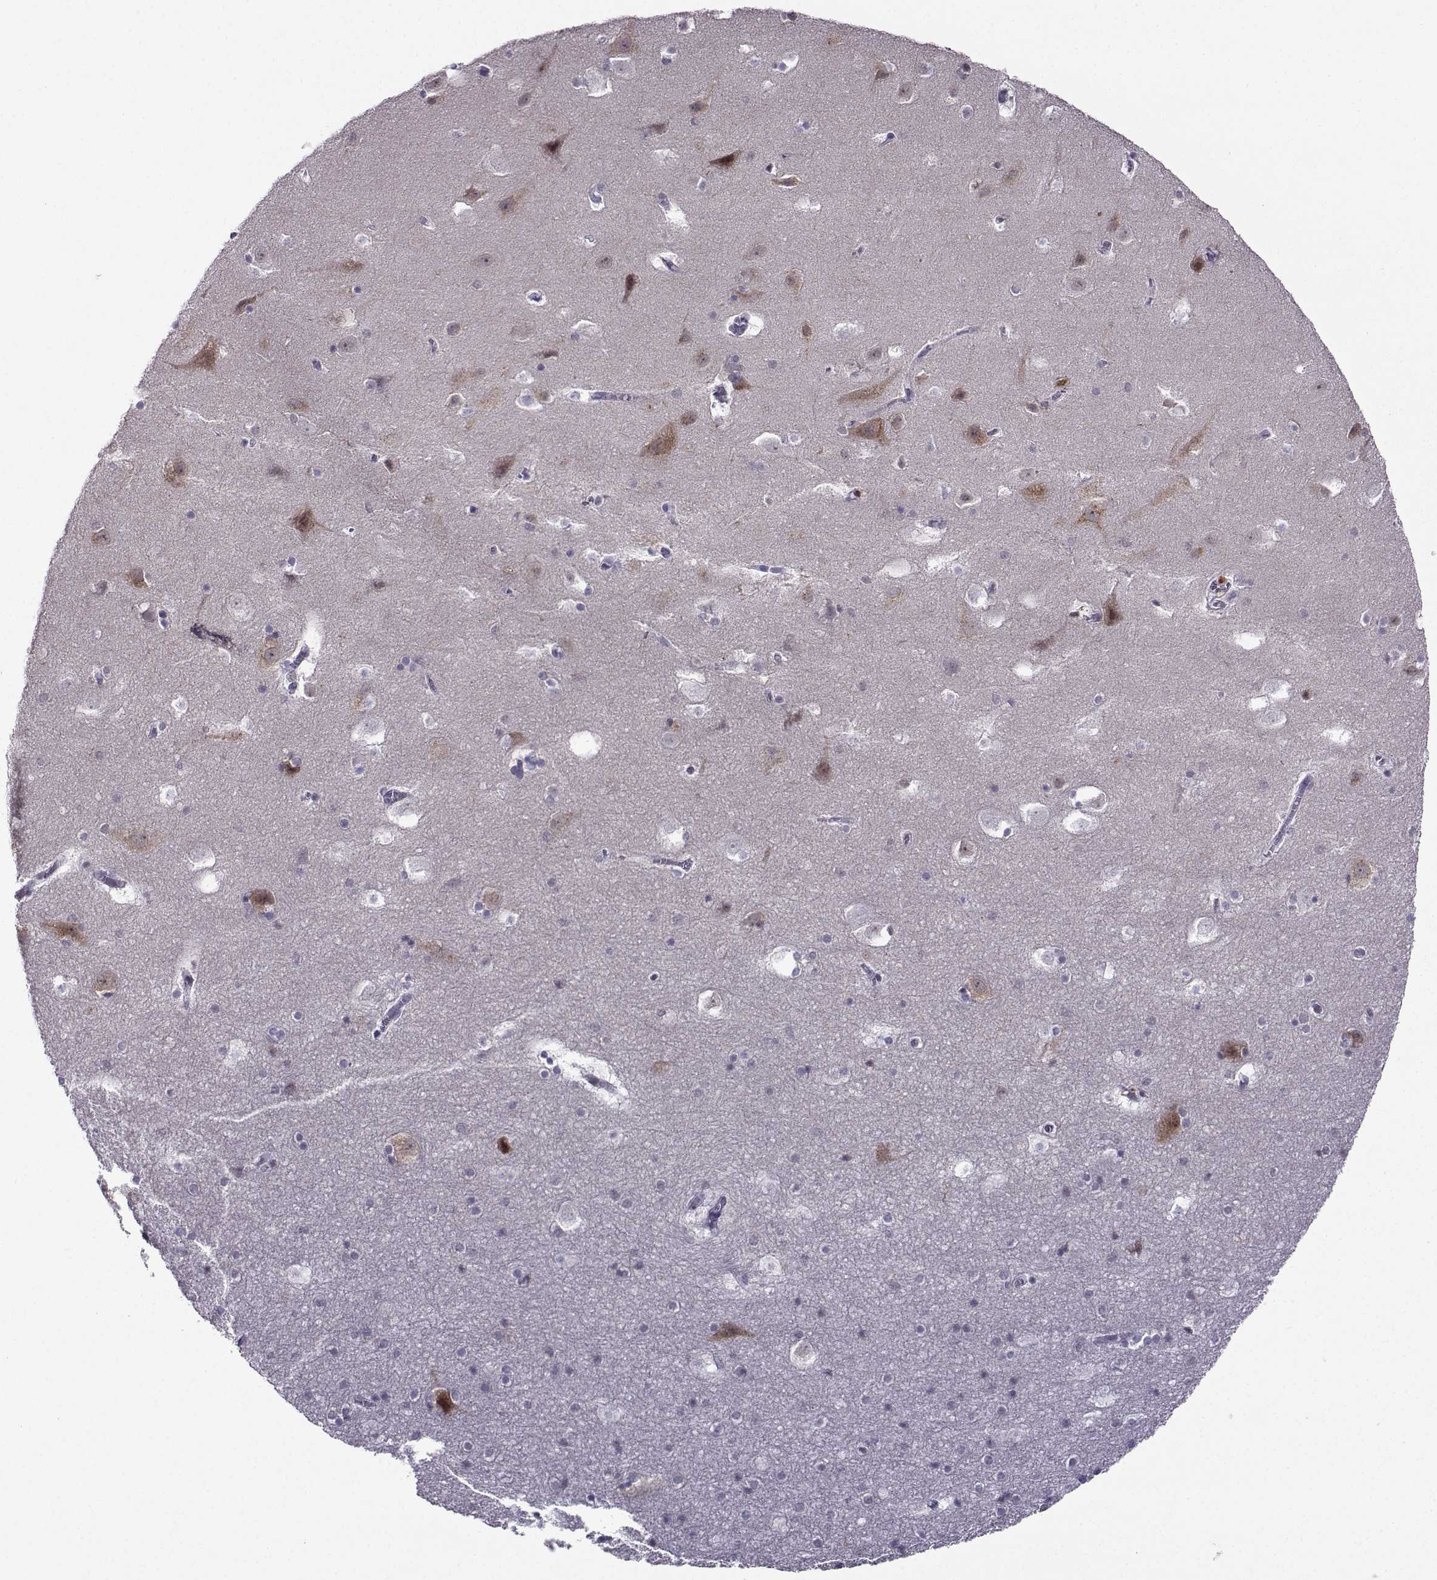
{"staining": {"intensity": "negative", "quantity": "none", "location": "none"}, "tissue": "hippocampus", "cell_type": "Glial cells", "image_type": "normal", "snomed": [{"axis": "morphology", "description": "Normal tissue, NOS"}, {"axis": "topography", "description": "Hippocampus"}], "caption": "Immunohistochemistry (IHC) of normal human hippocampus shows no expression in glial cells. (DAB (3,3'-diaminobenzidine) IHC with hematoxylin counter stain).", "gene": "LRFN2", "patient": {"sex": "male", "age": 45}}